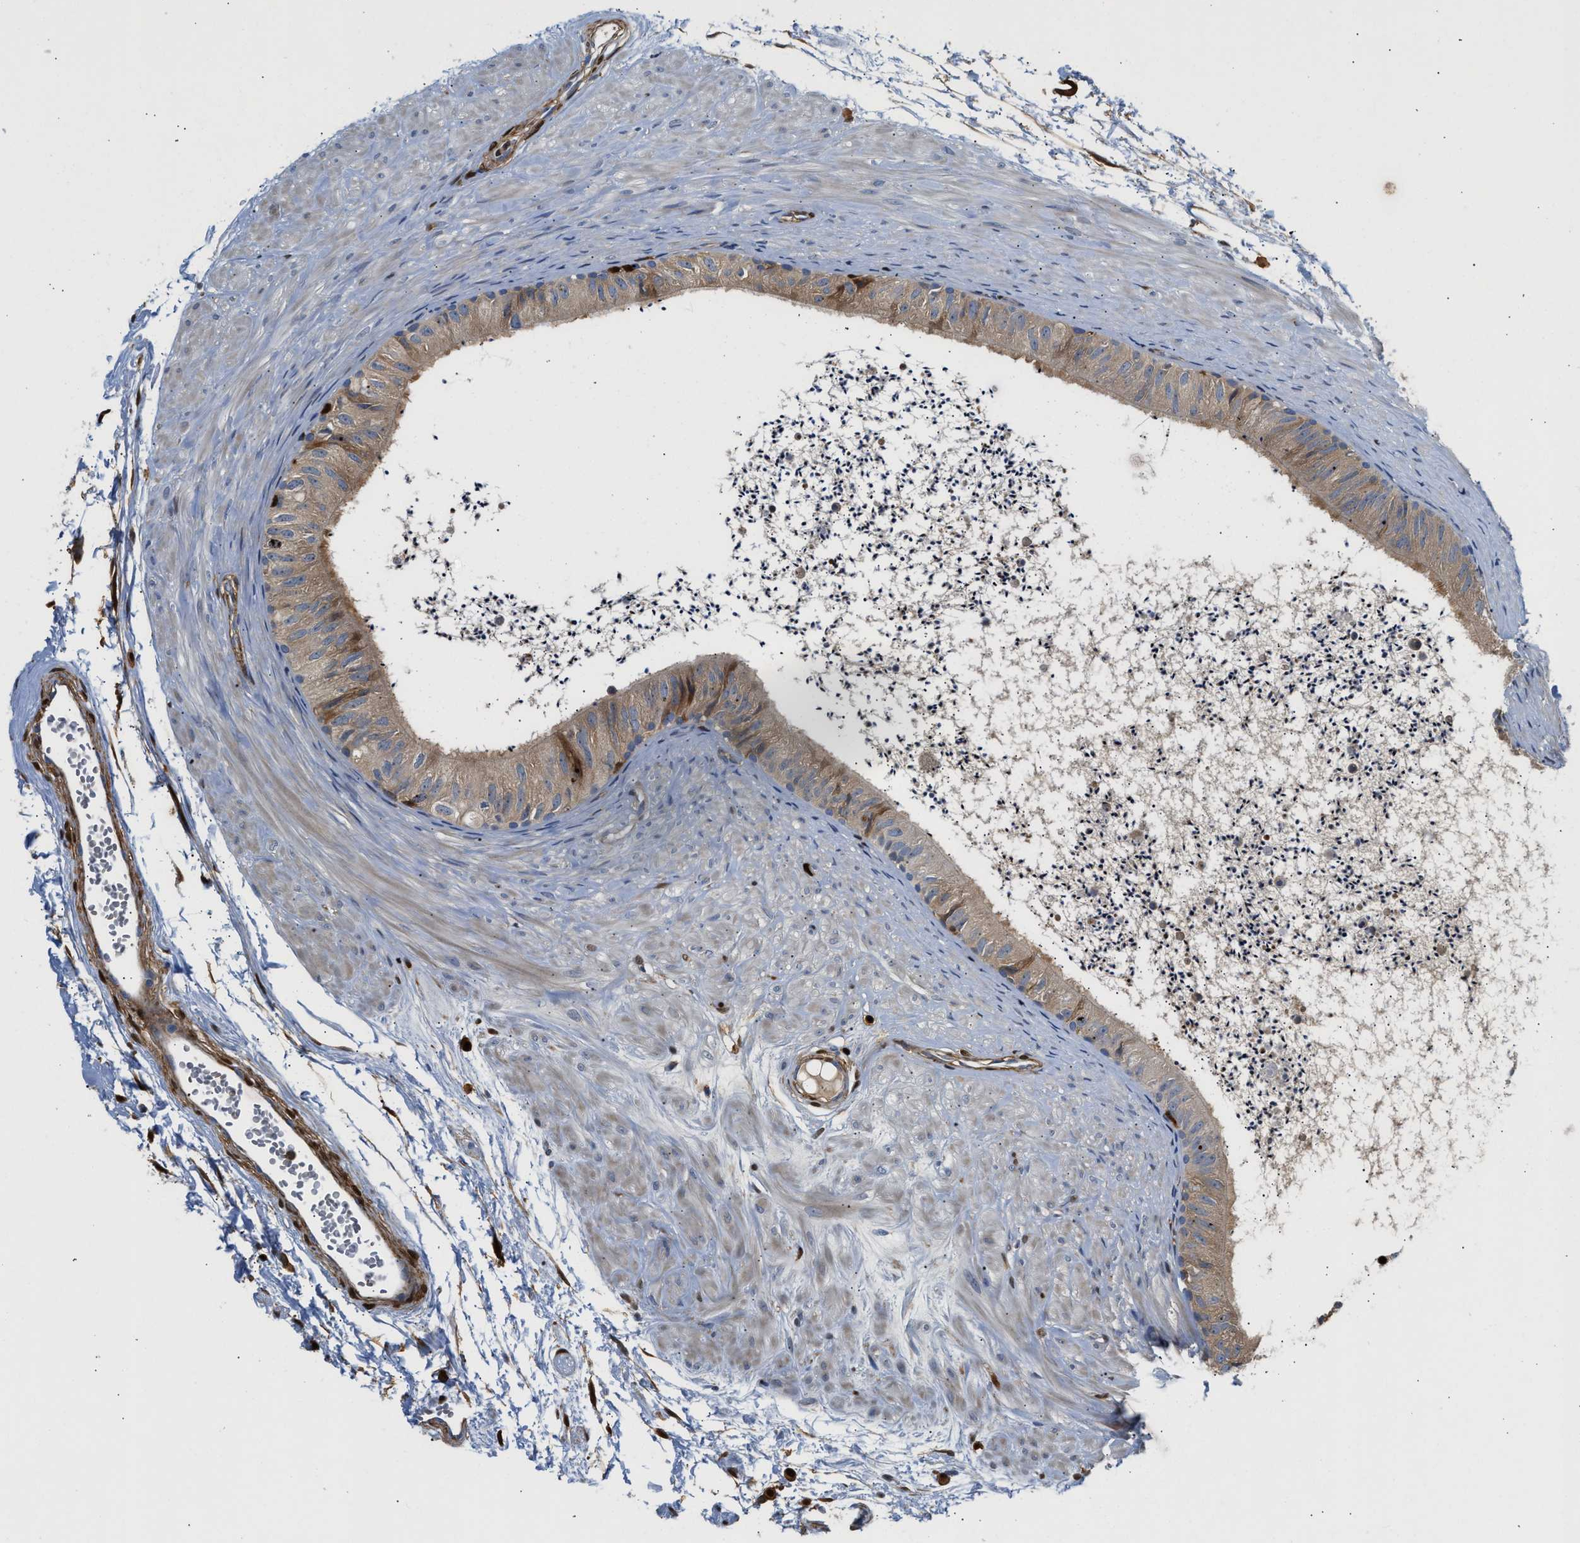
{"staining": {"intensity": "moderate", "quantity": "25%-75%", "location": "cytoplasmic/membranous"}, "tissue": "epididymis", "cell_type": "Glandular cells", "image_type": "normal", "snomed": [{"axis": "morphology", "description": "Normal tissue, NOS"}, {"axis": "topography", "description": "Epididymis"}], "caption": "Immunohistochemical staining of benign epididymis exhibits 25%-75% levels of moderate cytoplasmic/membranous protein positivity in about 25%-75% of glandular cells. The protein of interest is stained brown, and the nuclei are stained in blue (DAB (3,3'-diaminobenzidine) IHC with brightfield microscopy, high magnification).", "gene": "SLIT2", "patient": {"sex": "male", "age": 56}}